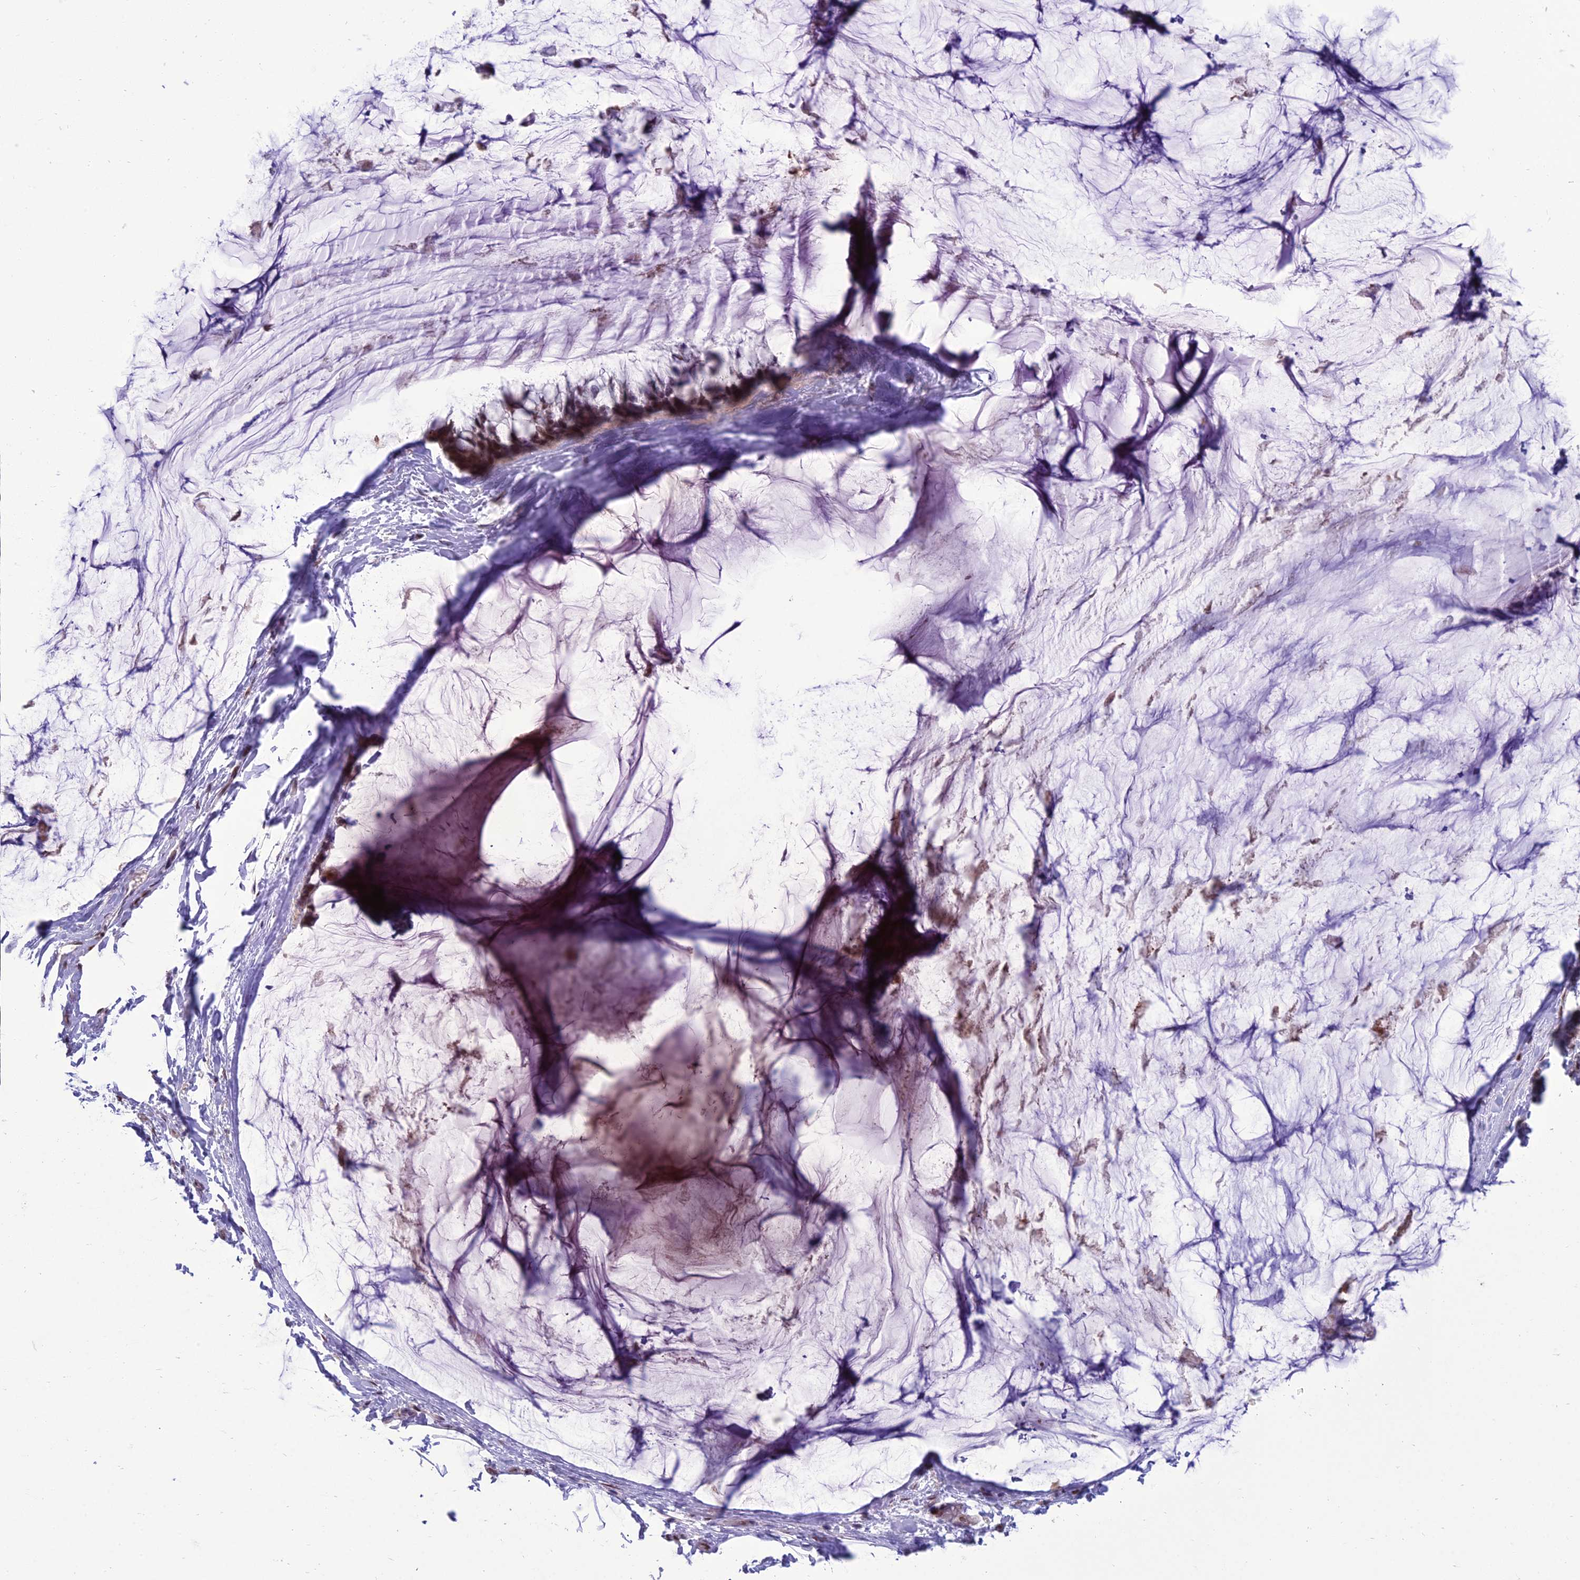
{"staining": {"intensity": "moderate", "quantity": ">75%", "location": "nuclear"}, "tissue": "ovarian cancer", "cell_type": "Tumor cells", "image_type": "cancer", "snomed": [{"axis": "morphology", "description": "Cystadenocarcinoma, mucinous, NOS"}, {"axis": "topography", "description": "Ovary"}], "caption": "Immunohistochemistry histopathology image of human ovarian cancer stained for a protein (brown), which demonstrates medium levels of moderate nuclear expression in about >75% of tumor cells.", "gene": "RANBP3", "patient": {"sex": "female", "age": 39}}